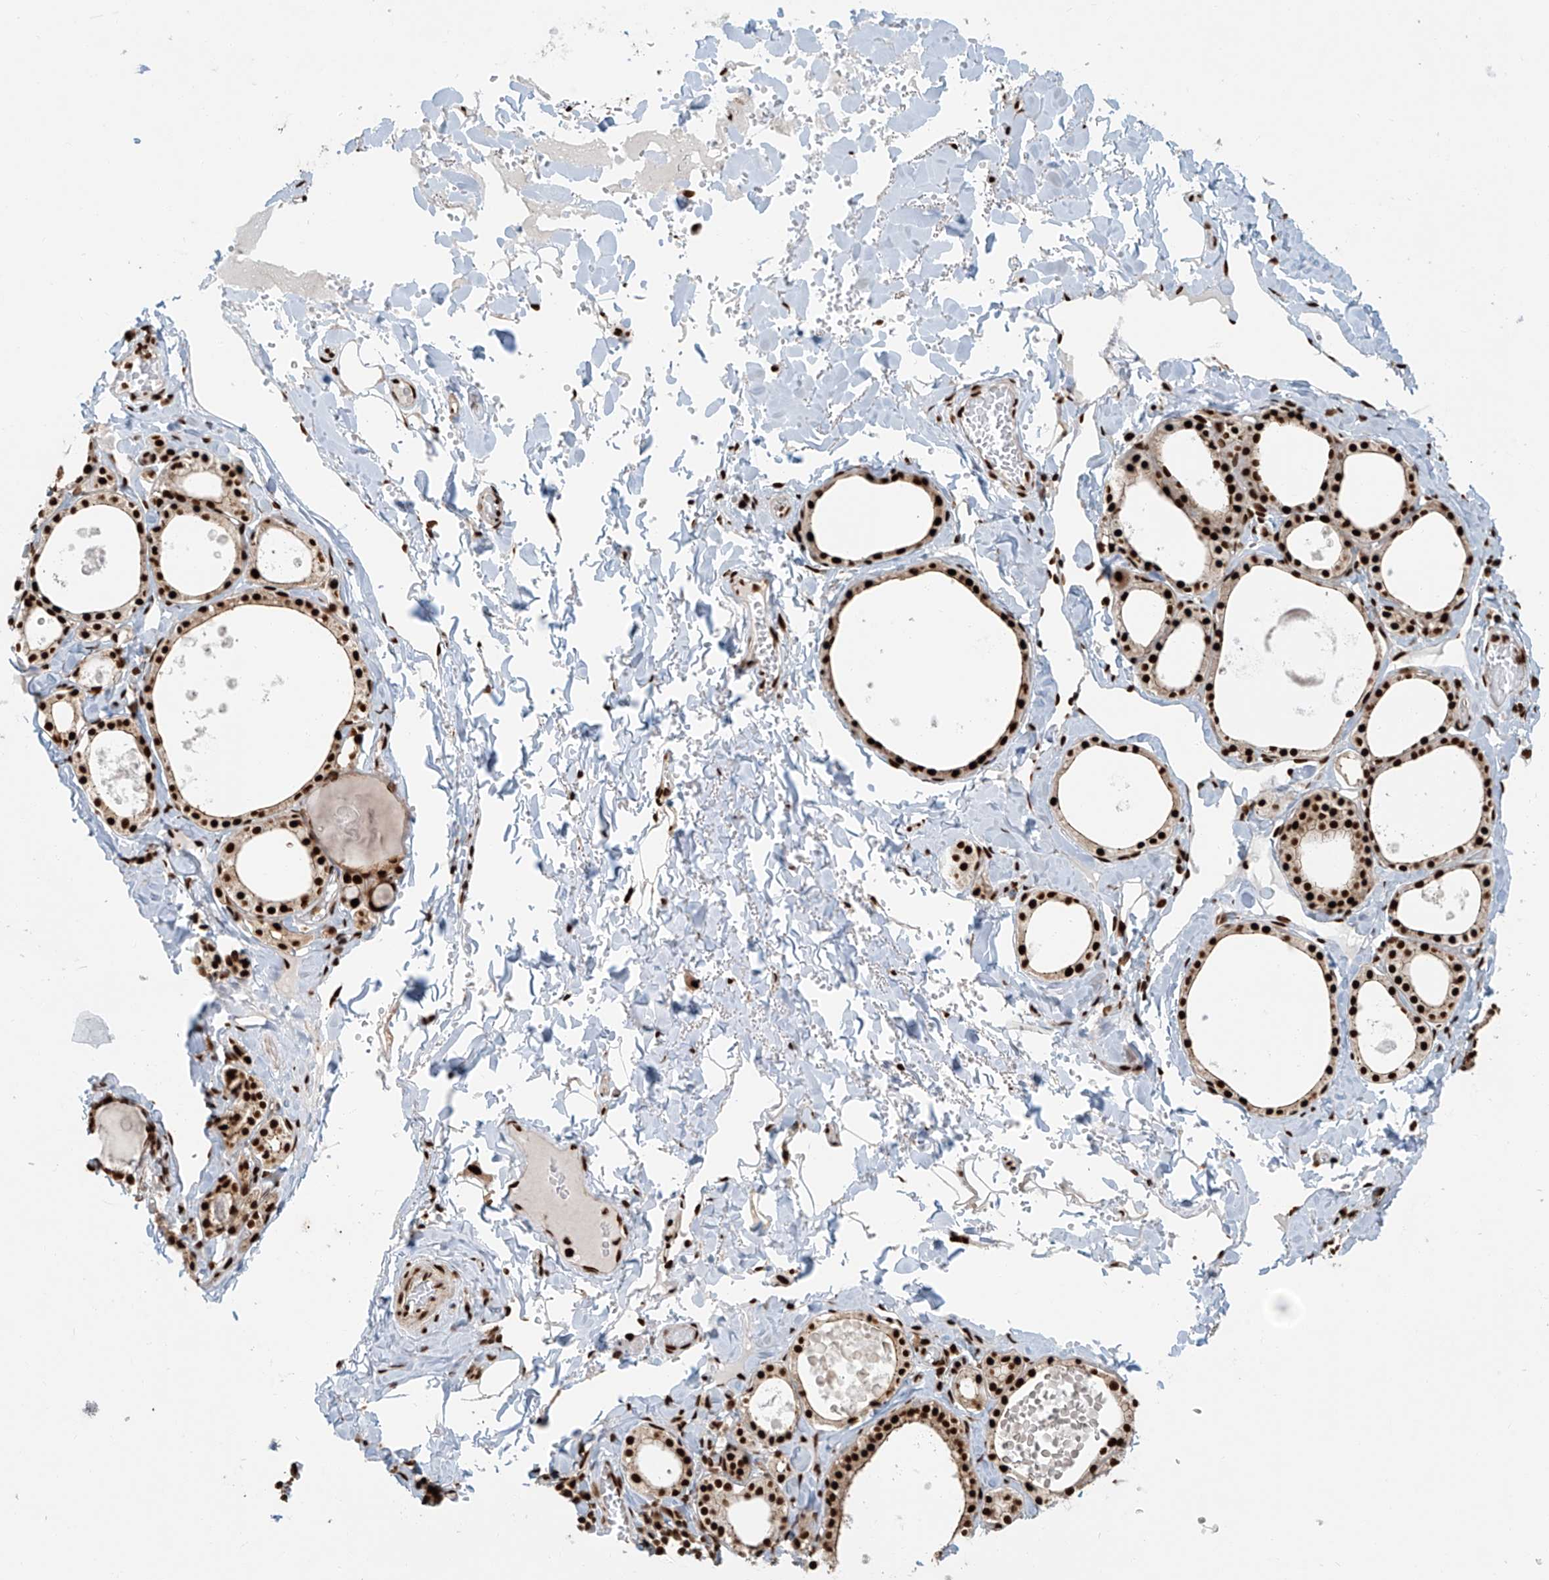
{"staining": {"intensity": "strong", "quantity": ">75%", "location": "nuclear"}, "tissue": "thyroid gland", "cell_type": "Glandular cells", "image_type": "normal", "snomed": [{"axis": "morphology", "description": "Normal tissue, NOS"}, {"axis": "topography", "description": "Thyroid gland"}], "caption": "Protein staining of benign thyroid gland demonstrates strong nuclear positivity in about >75% of glandular cells. (Brightfield microscopy of DAB IHC at high magnification).", "gene": "FAM193B", "patient": {"sex": "male", "age": 56}}